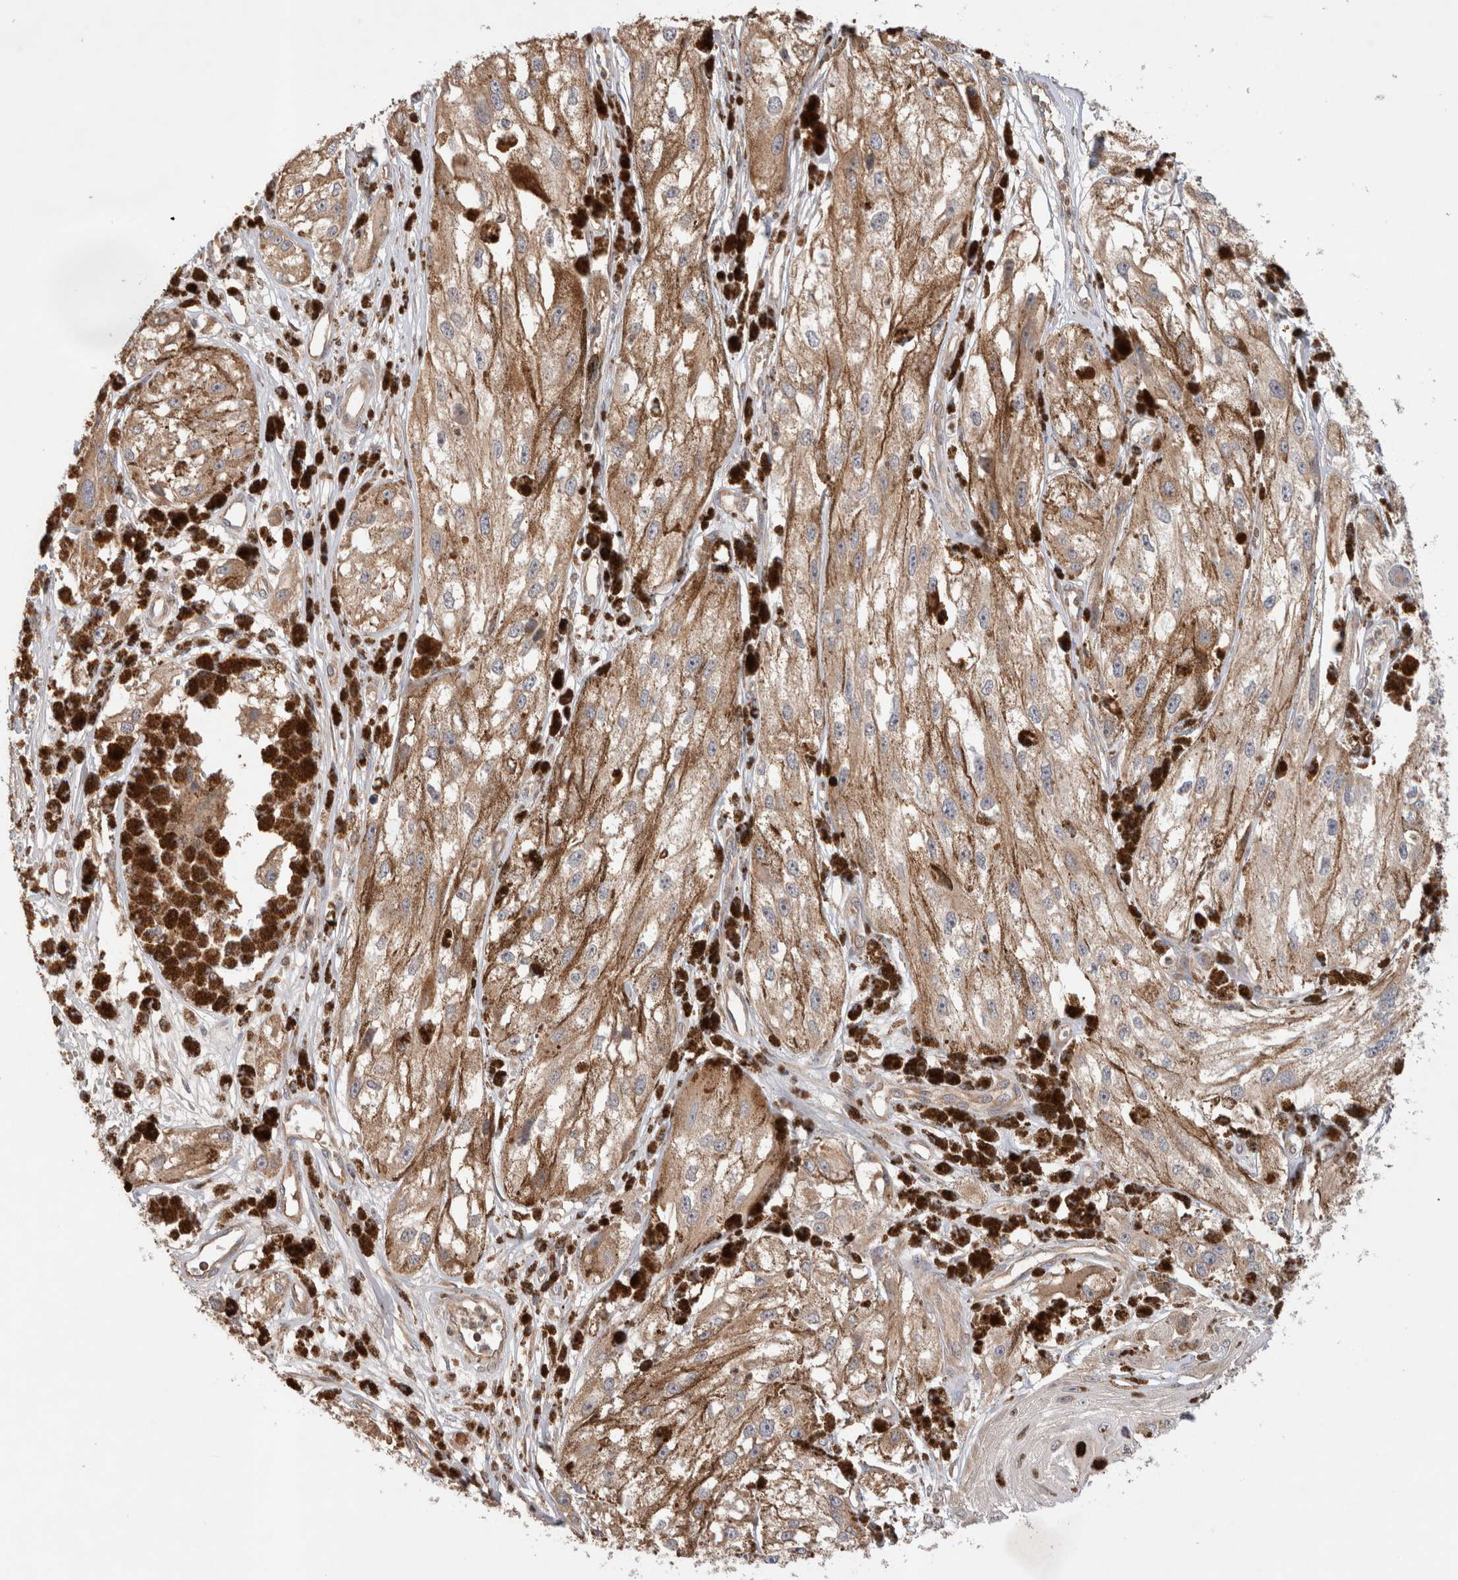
{"staining": {"intensity": "moderate", "quantity": ">75%", "location": "cytoplasmic/membranous"}, "tissue": "melanoma", "cell_type": "Tumor cells", "image_type": "cancer", "snomed": [{"axis": "morphology", "description": "Malignant melanoma, NOS"}, {"axis": "topography", "description": "Skin"}], "caption": "Moderate cytoplasmic/membranous expression is appreciated in about >75% of tumor cells in malignant melanoma. Nuclei are stained in blue.", "gene": "SIKE1", "patient": {"sex": "male", "age": 88}}